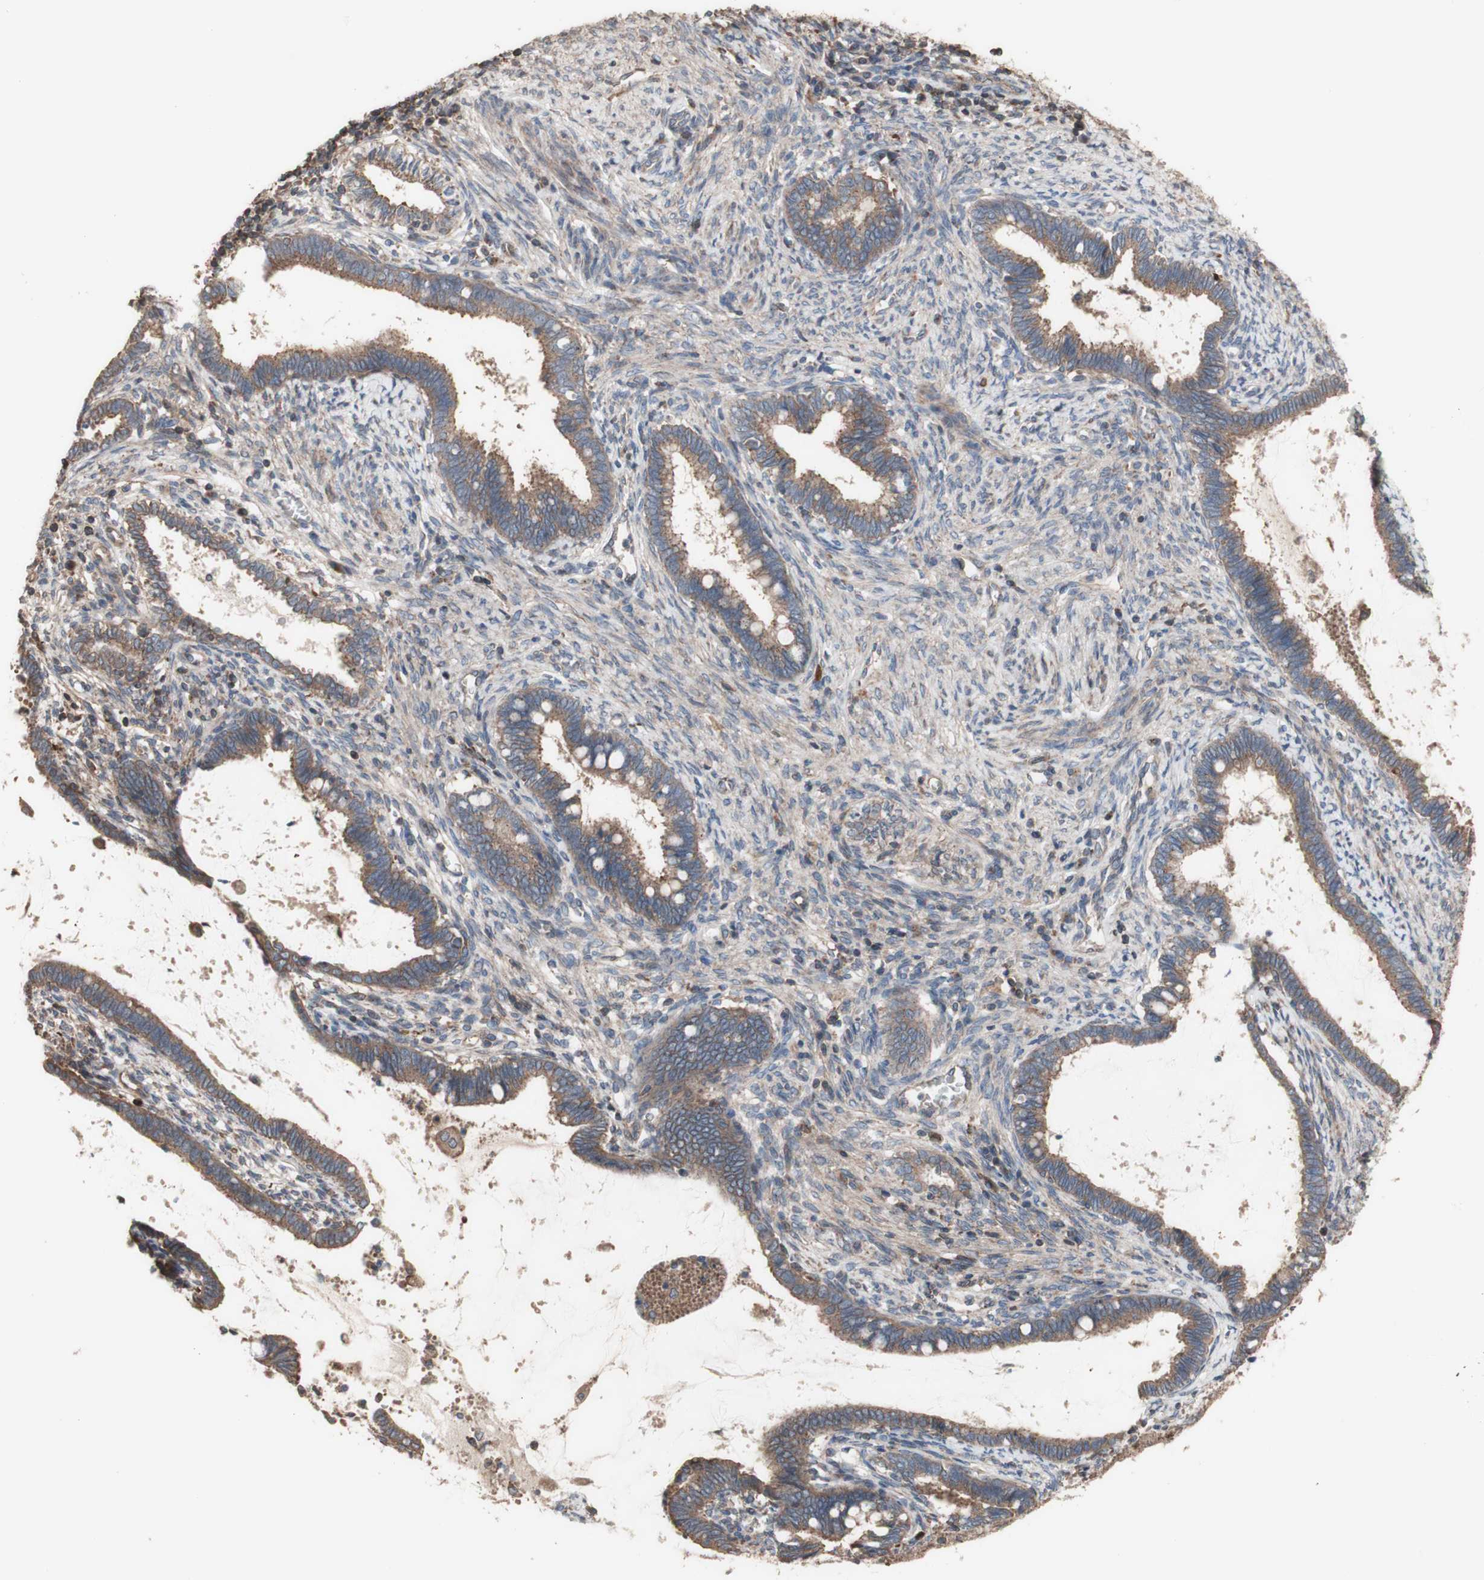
{"staining": {"intensity": "moderate", "quantity": ">75%", "location": "cytoplasmic/membranous"}, "tissue": "cervical cancer", "cell_type": "Tumor cells", "image_type": "cancer", "snomed": [{"axis": "morphology", "description": "Adenocarcinoma, NOS"}, {"axis": "topography", "description": "Cervix"}], "caption": "Protein staining of adenocarcinoma (cervical) tissue displays moderate cytoplasmic/membranous positivity in about >75% of tumor cells.", "gene": "COPB1", "patient": {"sex": "female", "age": 44}}